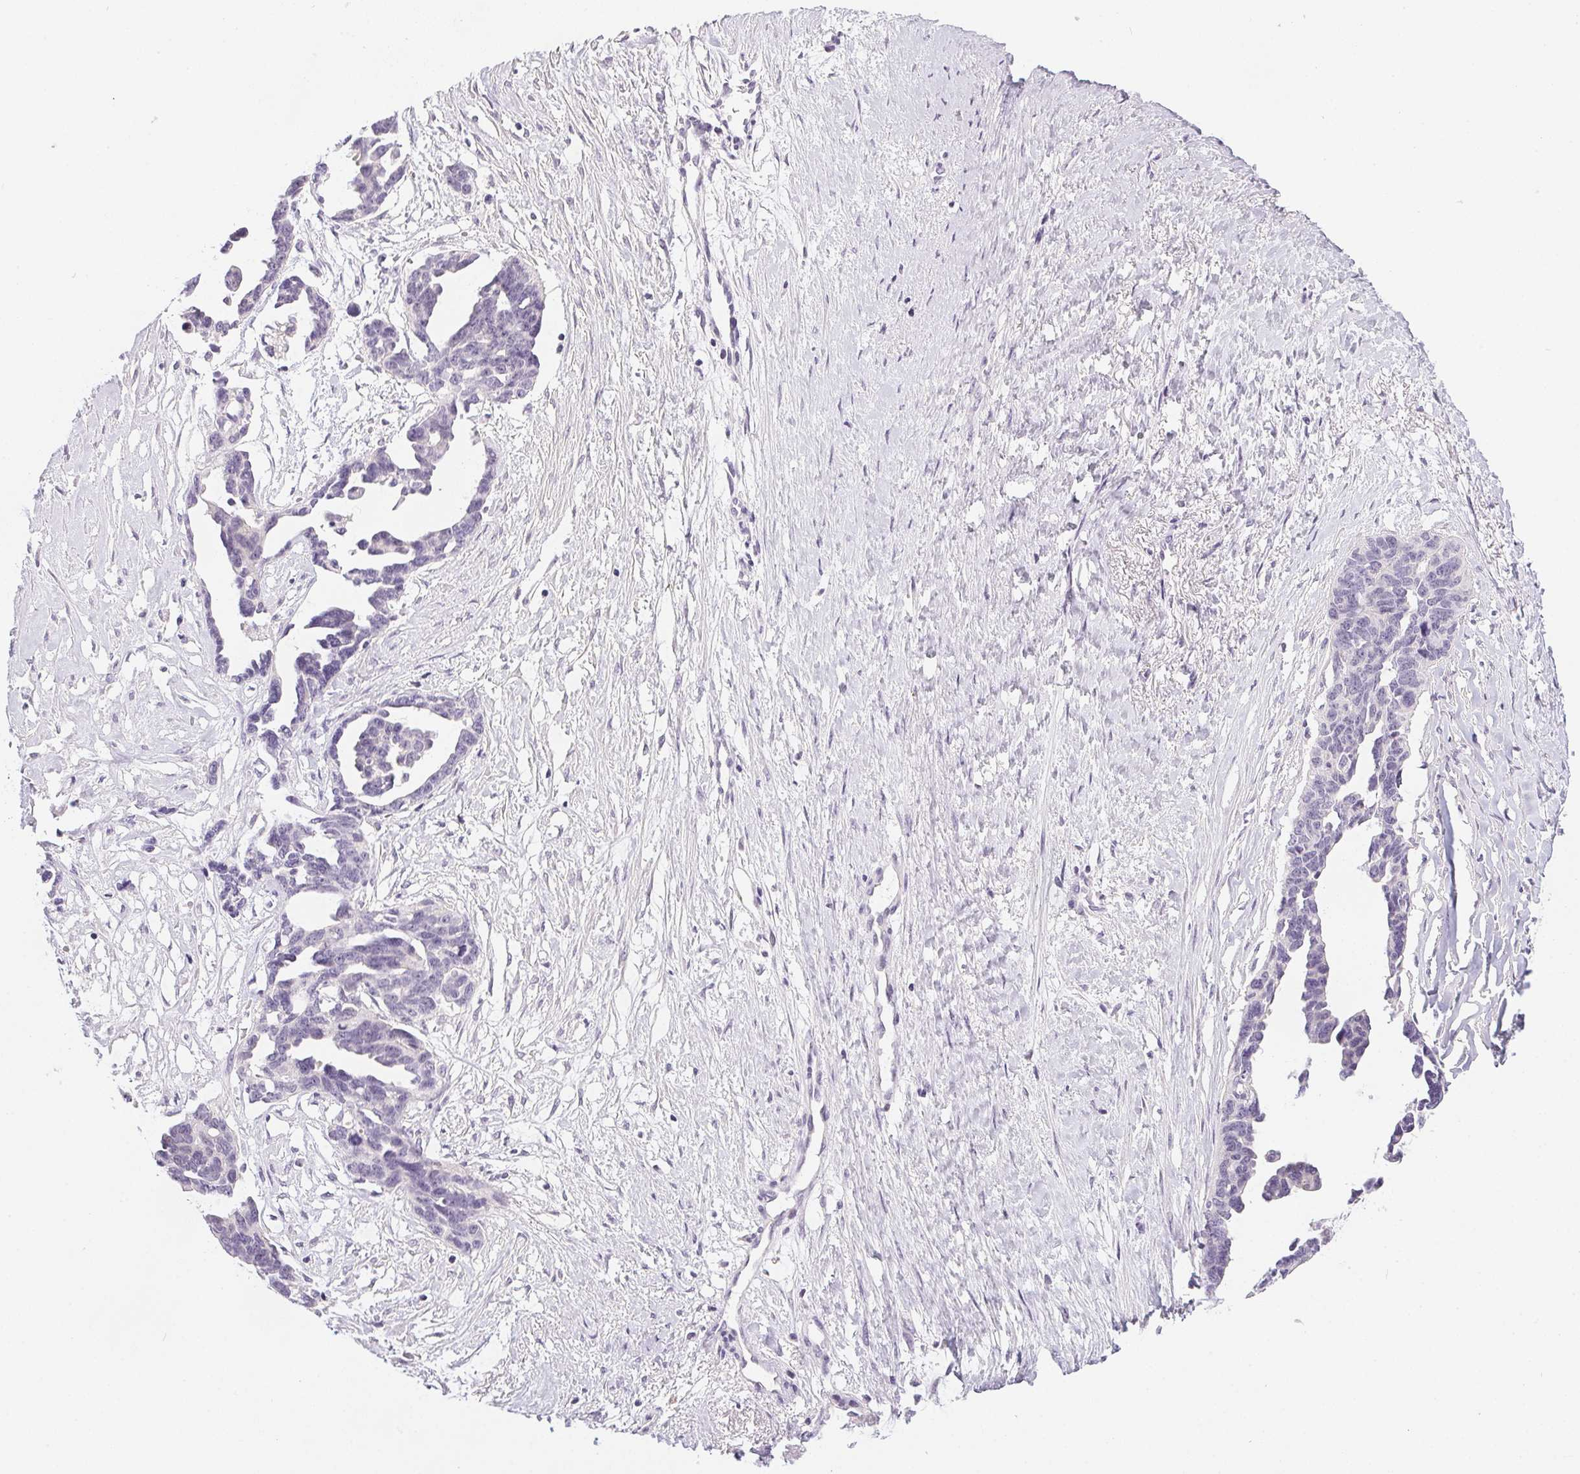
{"staining": {"intensity": "negative", "quantity": "none", "location": "none"}, "tissue": "ovarian cancer", "cell_type": "Tumor cells", "image_type": "cancer", "snomed": [{"axis": "morphology", "description": "Cystadenocarcinoma, serous, NOS"}, {"axis": "topography", "description": "Ovary"}], "caption": "There is no significant expression in tumor cells of serous cystadenocarcinoma (ovarian).", "gene": "GSDMC", "patient": {"sex": "female", "age": 69}}